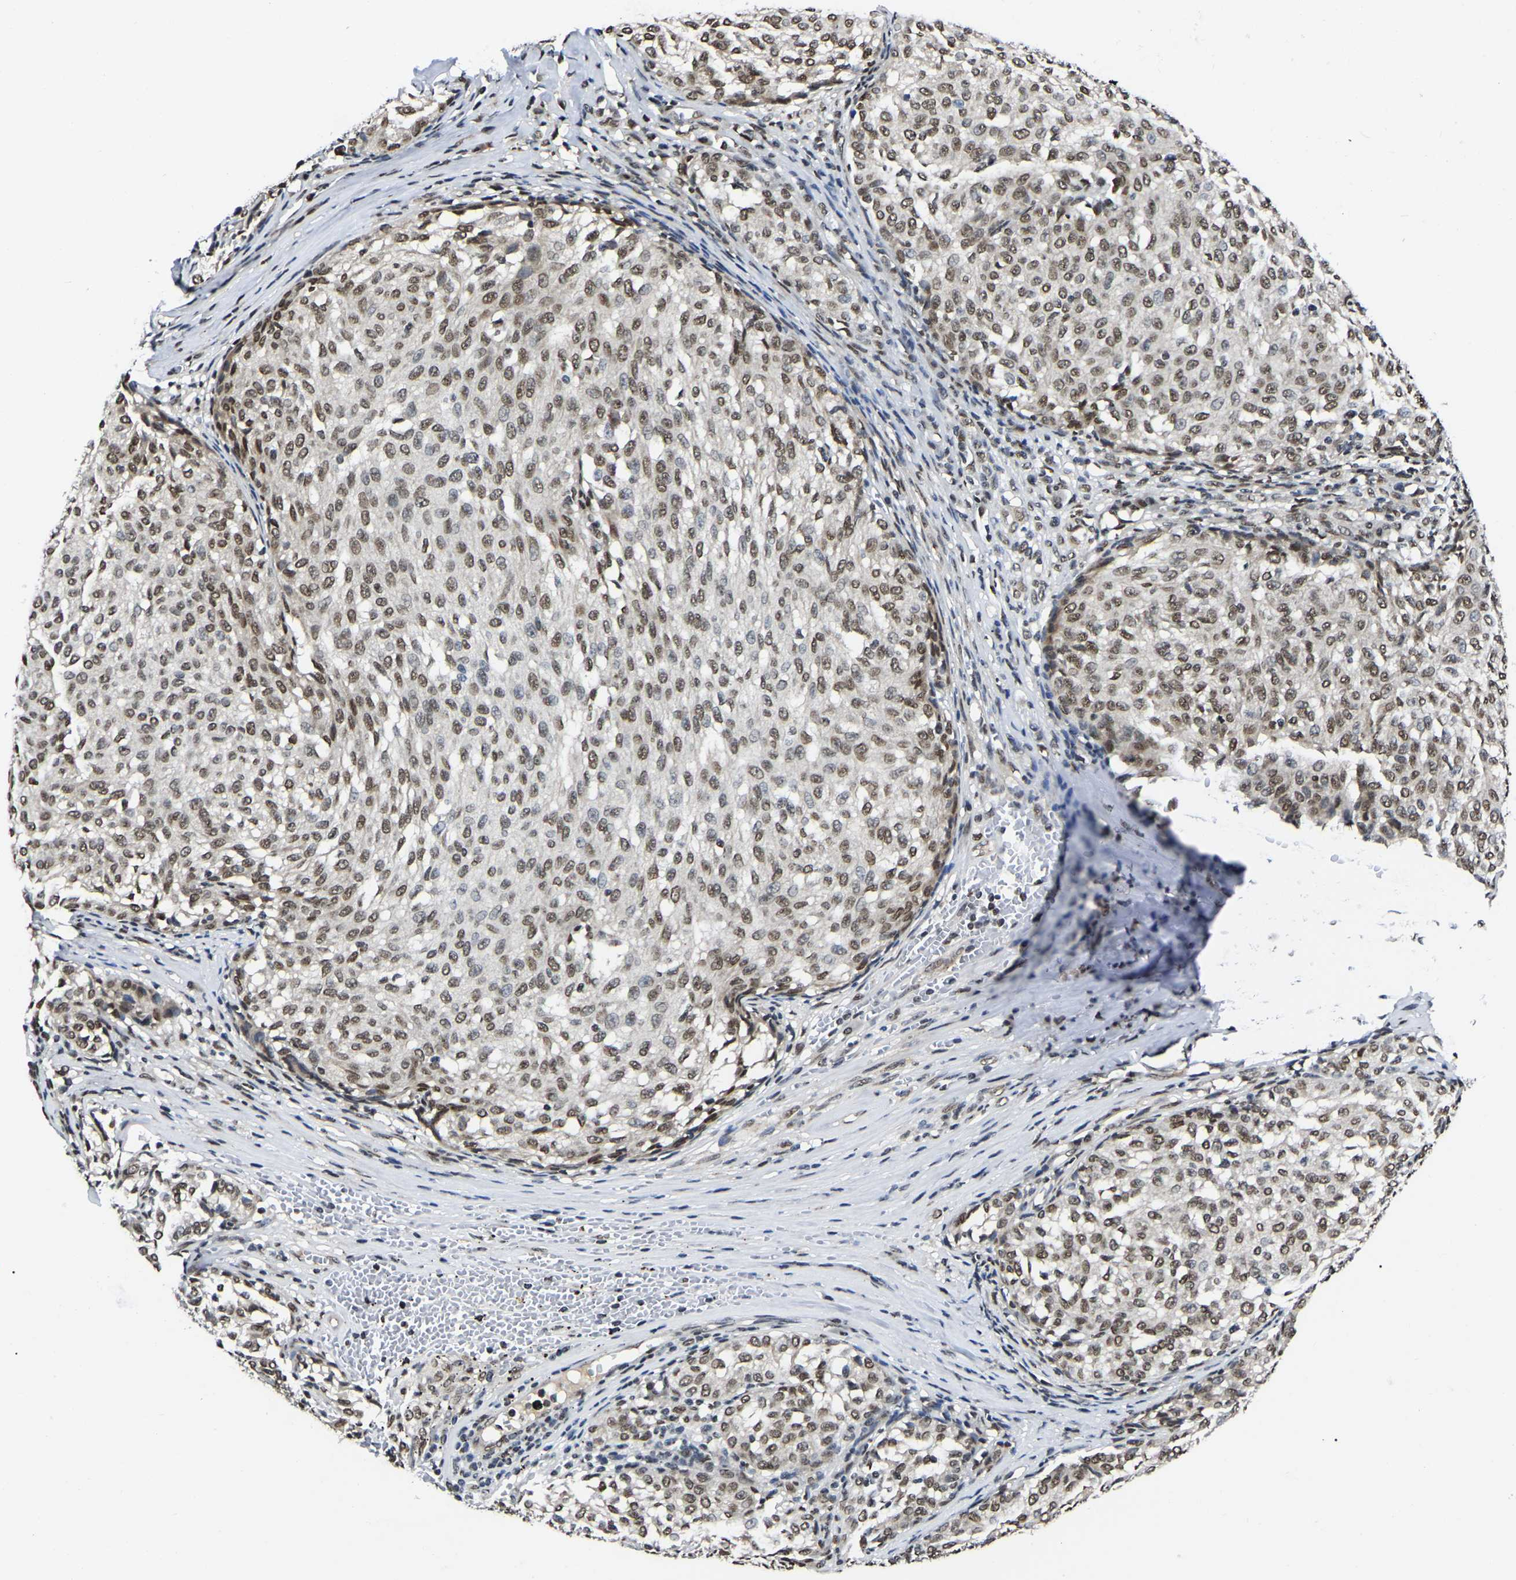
{"staining": {"intensity": "moderate", "quantity": ">75%", "location": "nuclear"}, "tissue": "melanoma", "cell_type": "Tumor cells", "image_type": "cancer", "snomed": [{"axis": "morphology", "description": "Malignant melanoma, NOS"}, {"axis": "topography", "description": "Skin"}], "caption": "Tumor cells demonstrate moderate nuclear expression in approximately >75% of cells in melanoma.", "gene": "TRIM35", "patient": {"sex": "female", "age": 72}}